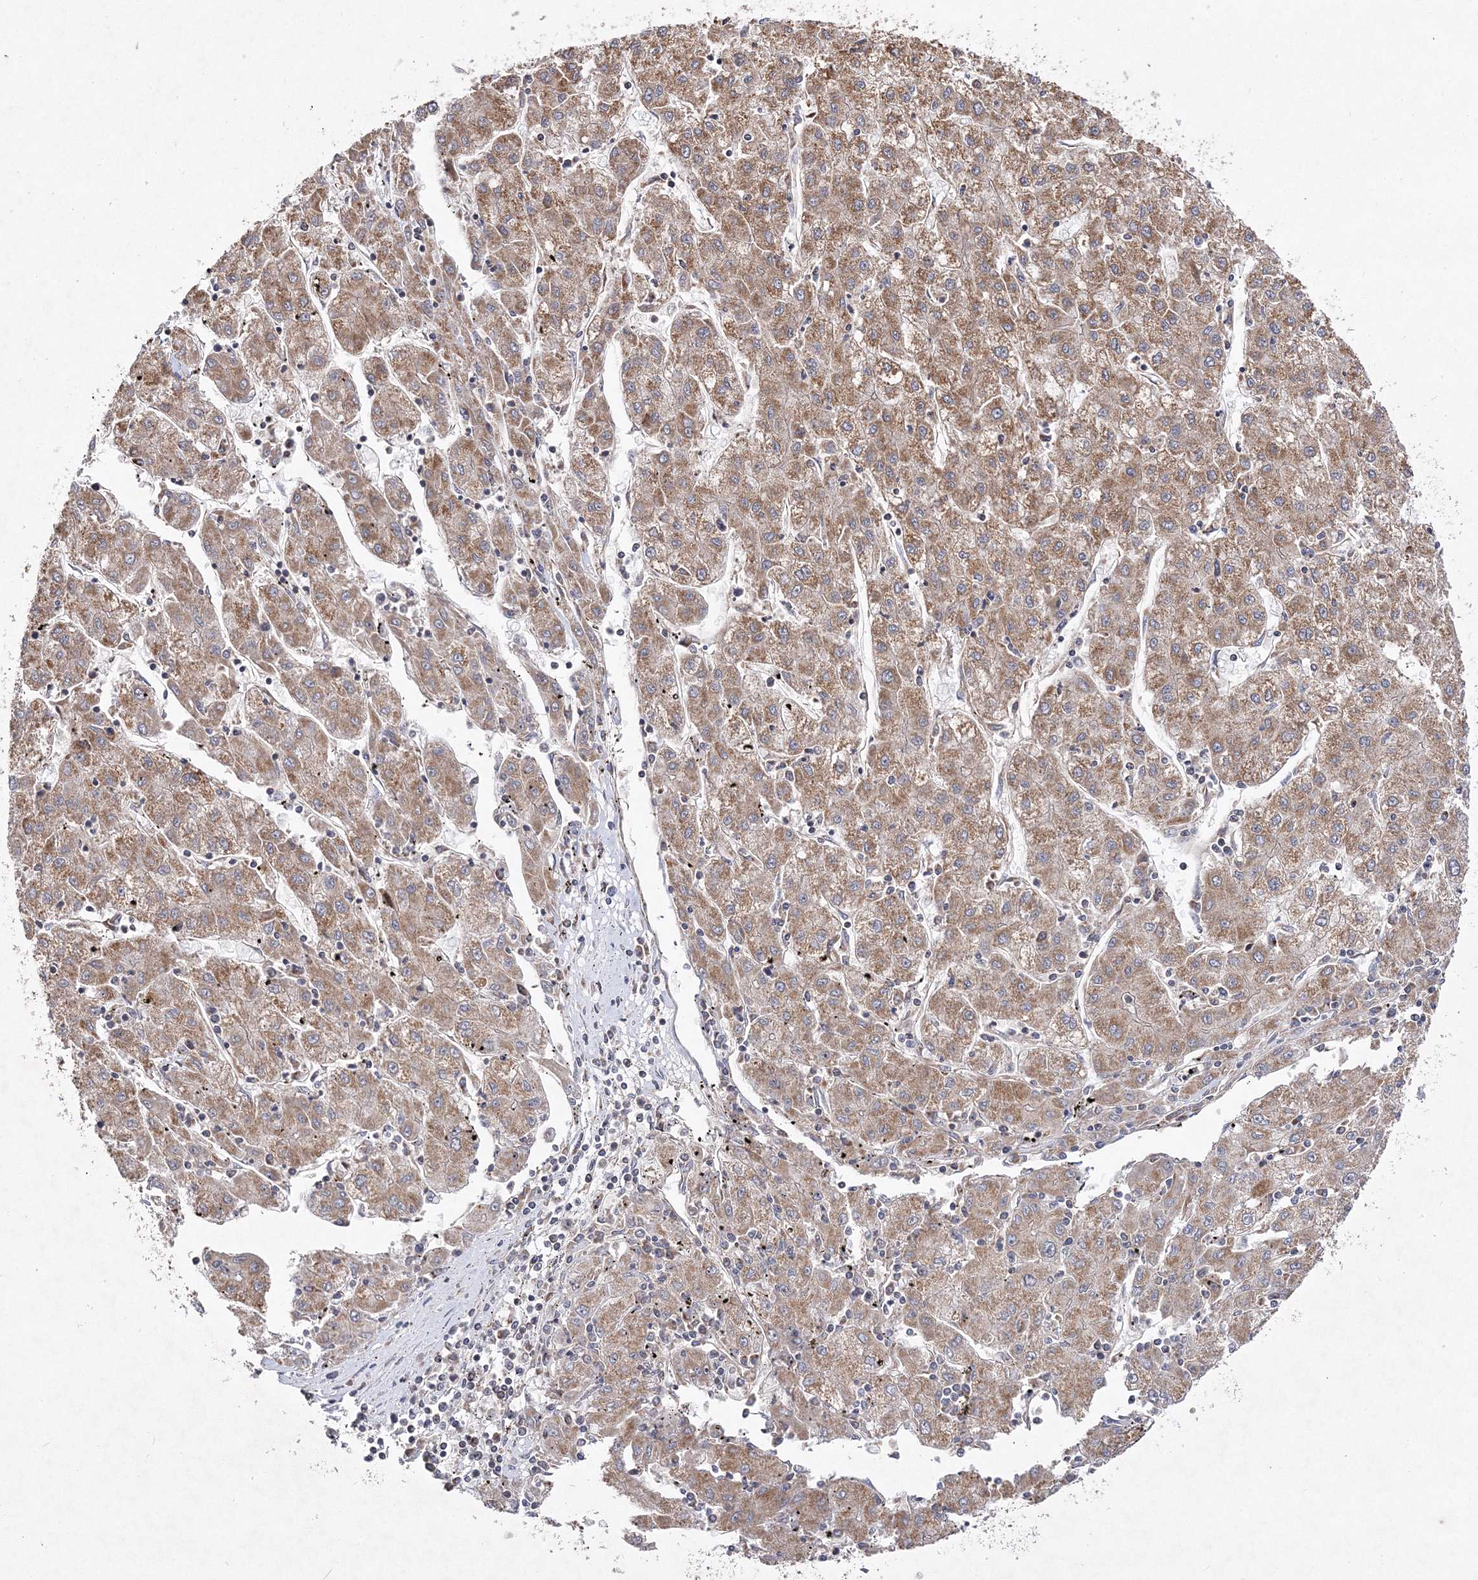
{"staining": {"intensity": "moderate", "quantity": ">75%", "location": "cytoplasmic/membranous"}, "tissue": "liver cancer", "cell_type": "Tumor cells", "image_type": "cancer", "snomed": [{"axis": "morphology", "description": "Carcinoma, Hepatocellular, NOS"}, {"axis": "topography", "description": "Liver"}], "caption": "About >75% of tumor cells in liver cancer demonstrate moderate cytoplasmic/membranous protein positivity as visualized by brown immunohistochemical staining.", "gene": "DNAJC13", "patient": {"sex": "male", "age": 72}}